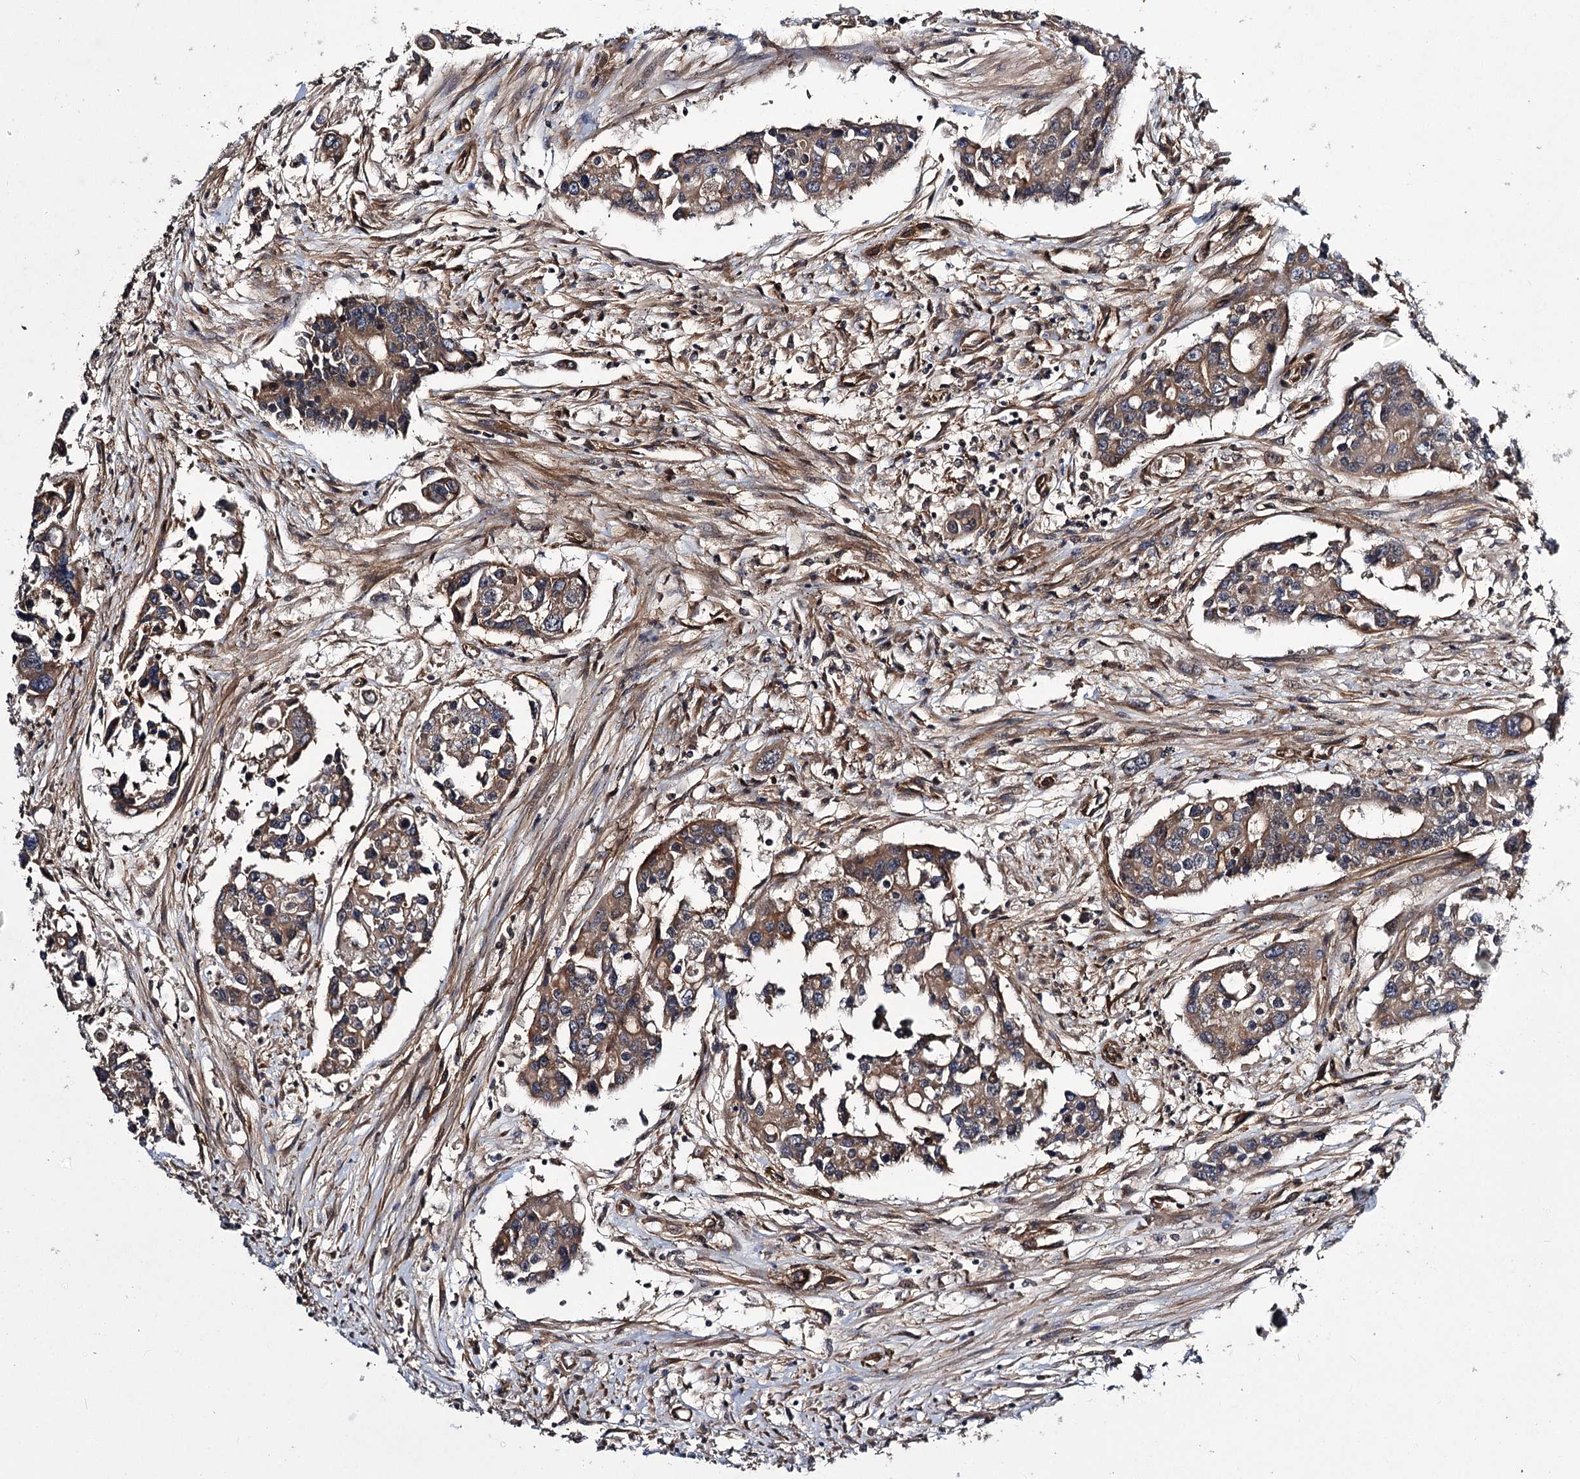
{"staining": {"intensity": "moderate", "quantity": ">75%", "location": "cytoplasmic/membranous"}, "tissue": "colorectal cancer", "cell_type": "Tumor cells", "image_type": "cancer", "snomed": [{"axis": "morphology", "description": "Adenocarcinoma, NOS"}, {"axis": "topography", "description": "Colon"}], "caption": "Human colorectal cancer (adenocarcinoma) stained with a brown dye demonstrates moderate cytoplasmic/membranous positive staining in about >75% of tumor cells.", "gene": "MYO1C", "patient": {"sex": "male", "age": 77}}